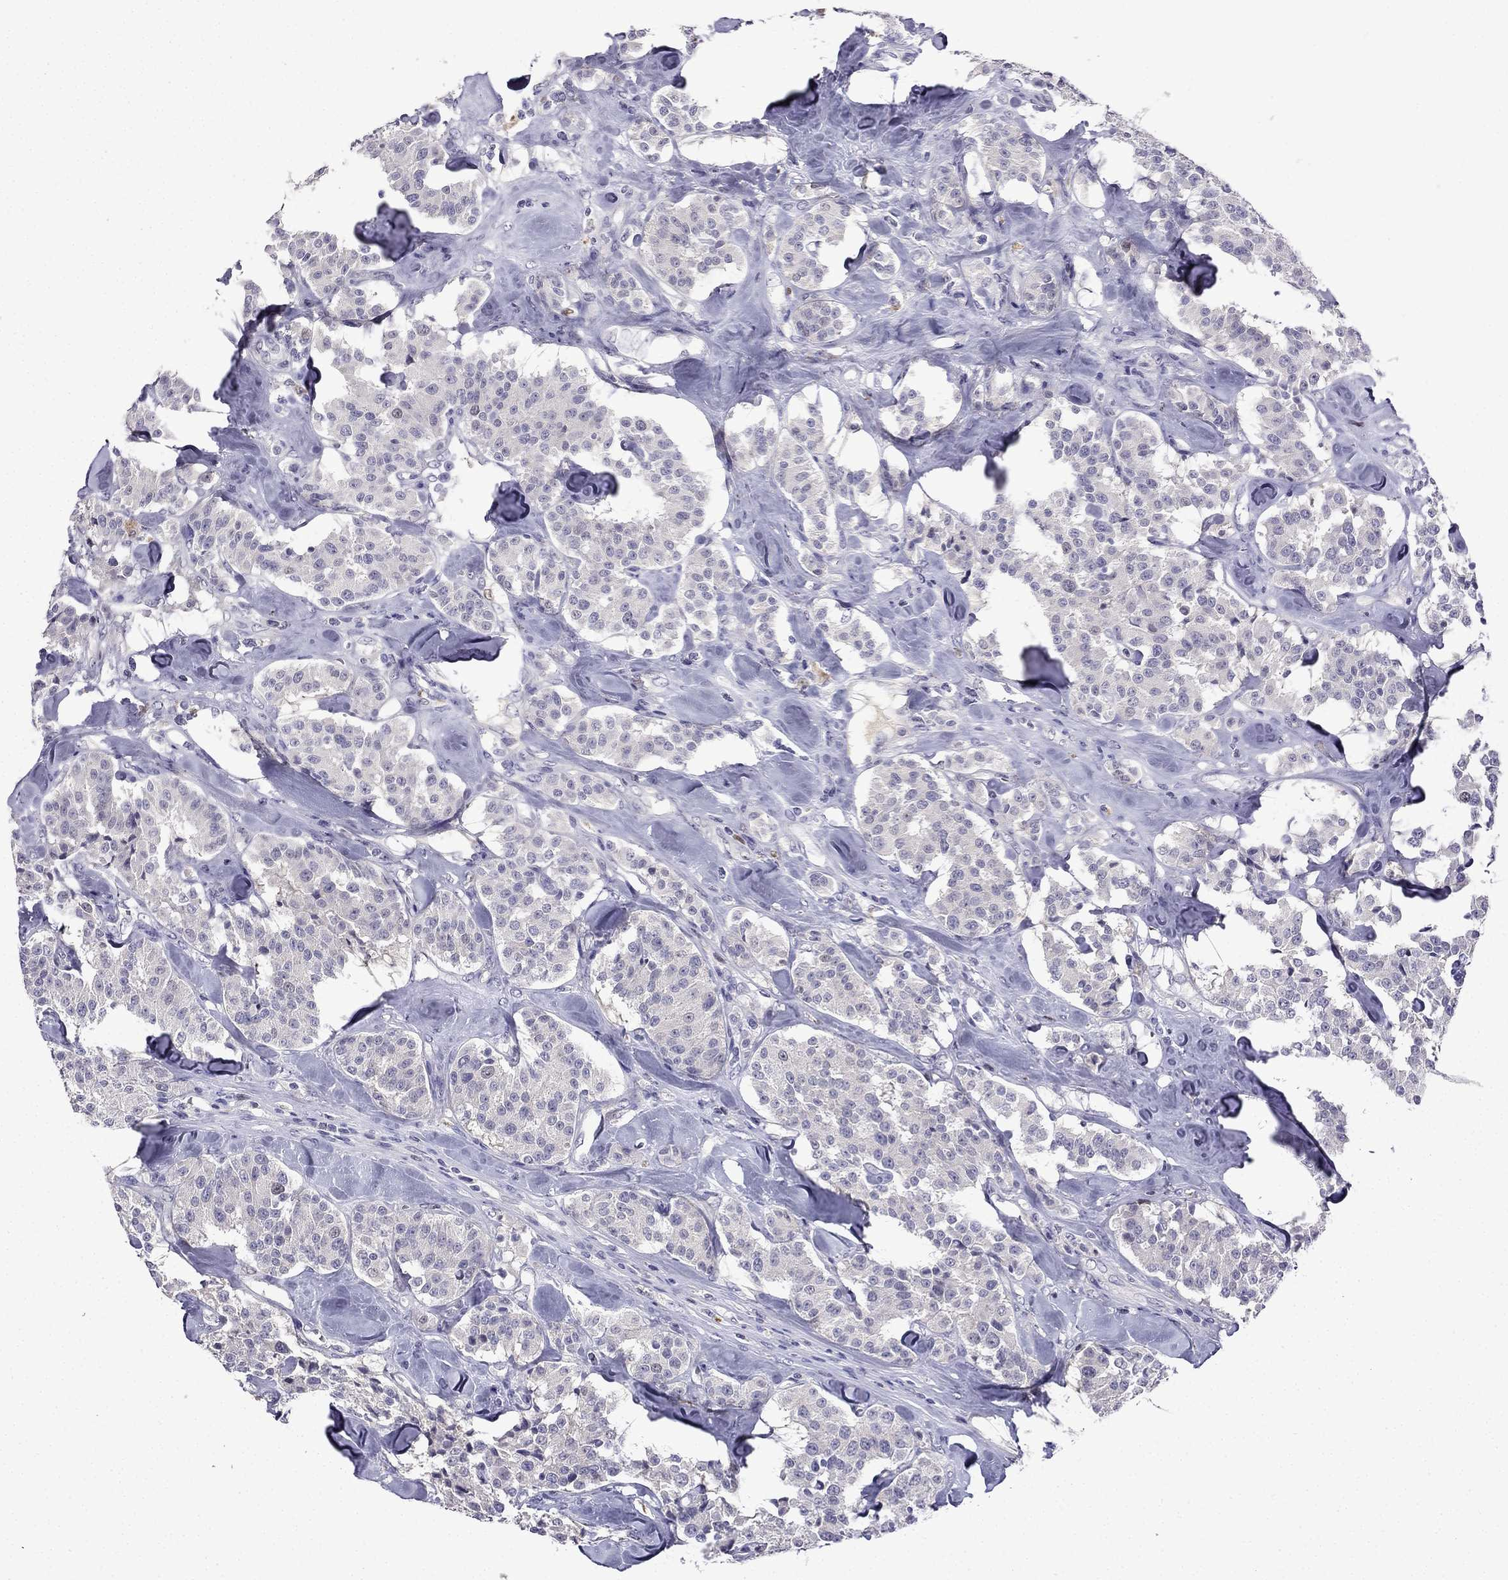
{"staining": {"intensity": "negative", "quantity": "none", "location": "none"}, "tissue": "carcinoid", "cell_type": "Tumor cells", "image_type": "cancer", "snomed": [{"axis": "morphology", "description": "Carcinoid, malignant, NOS"}, {"axis": "topography", "description": "Pancreas"}], "caption": "IHC photomicrograph of human malignant carcinoid stained for a protein (brown), which exhibits no expression in tumor cells.", "gene": "UHRF1", "patient": {"sex": "male", "age": 41}}